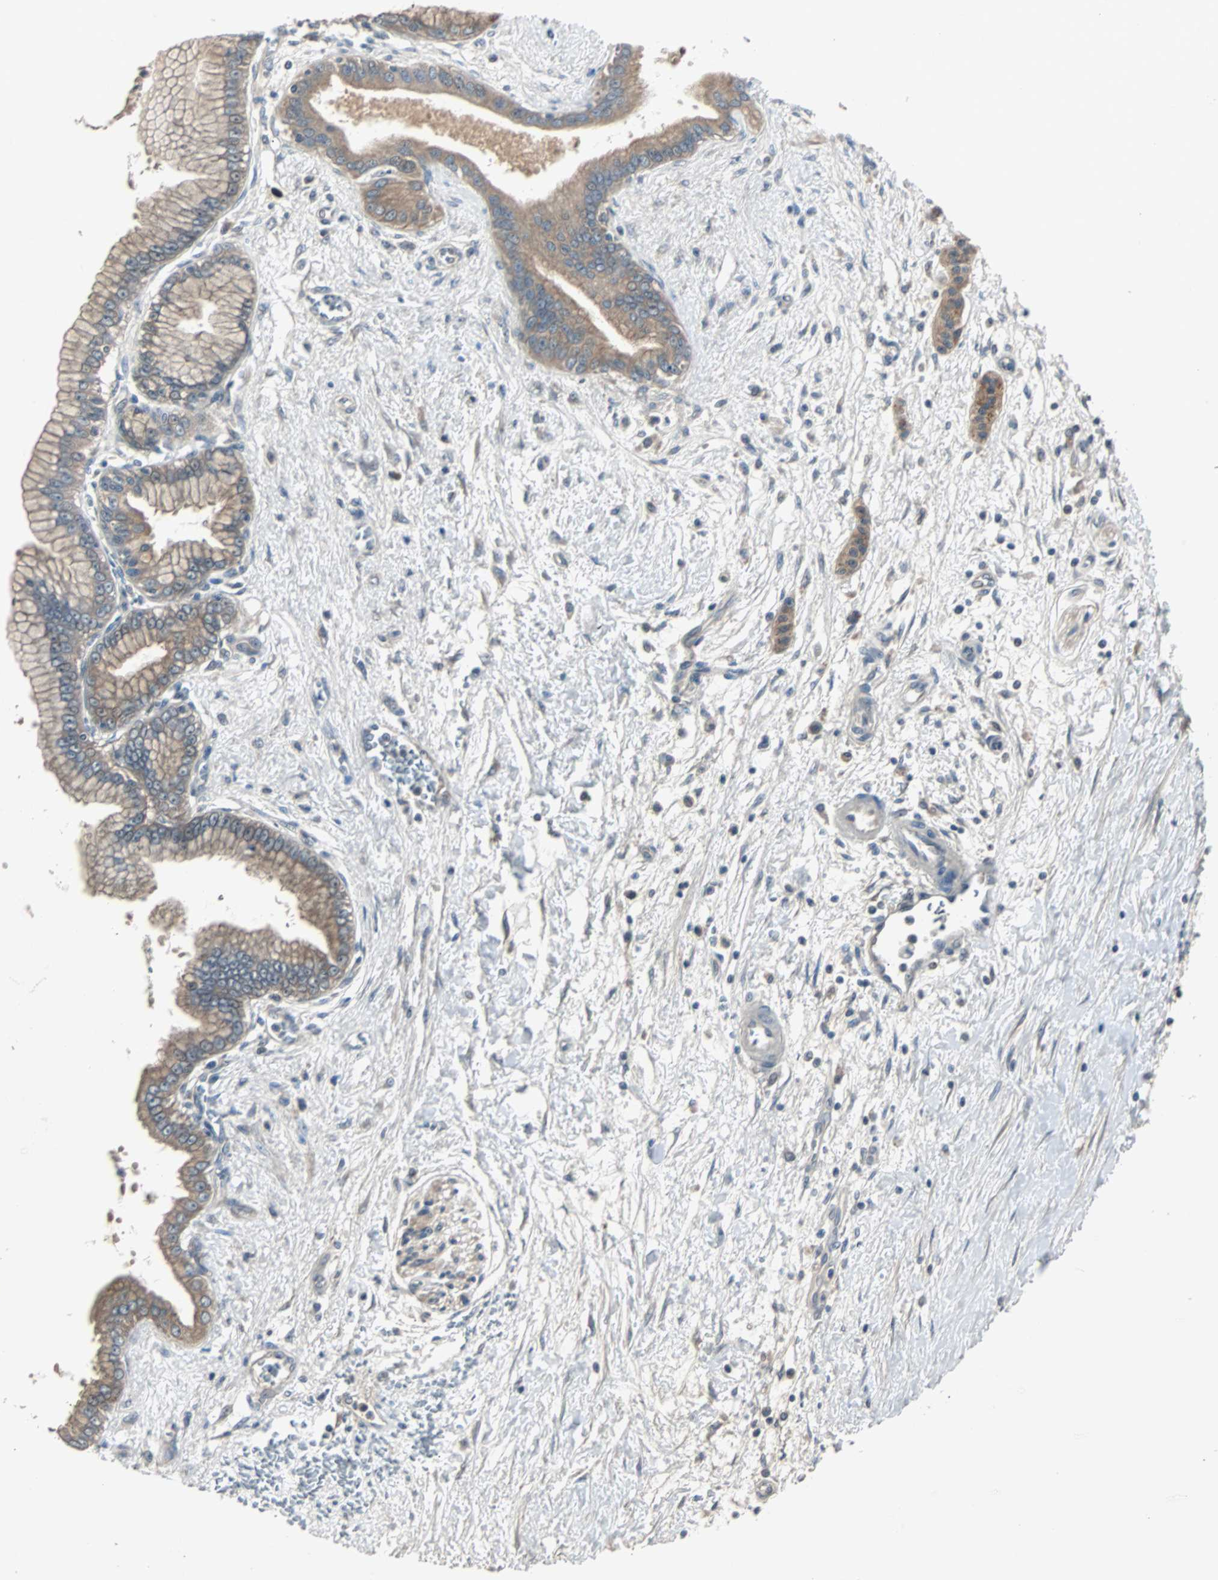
{"staining": {"intensity": "moderate", "quantity": ">75%", "location": "cytoplasmic/membranous"}, "tissue": "pancreatic cancer", "cell_type": "Tumor cells", "image_type": "cancer", "snomed": [{"axis": "morphology", "description": "Adenocarcinoma, NOS"}, {"axis": "topography", "description": "Pancreas"}], "caption": "High-magnification brightfield microscopy of adenocarcinoma (pancreatic) stained with DAB (brown) and counterstained with hematoxylin (blue). tumor cells exhibit moderate cytoplasmic/membranous staining is present in approximately>75% of cells. Using DAB (brown) and hematoxylin (blue) stains, captured at high magnification using brightfield microscopy.", "gene": "ARF1", "patient": {"sex": "male", "age": 59}}